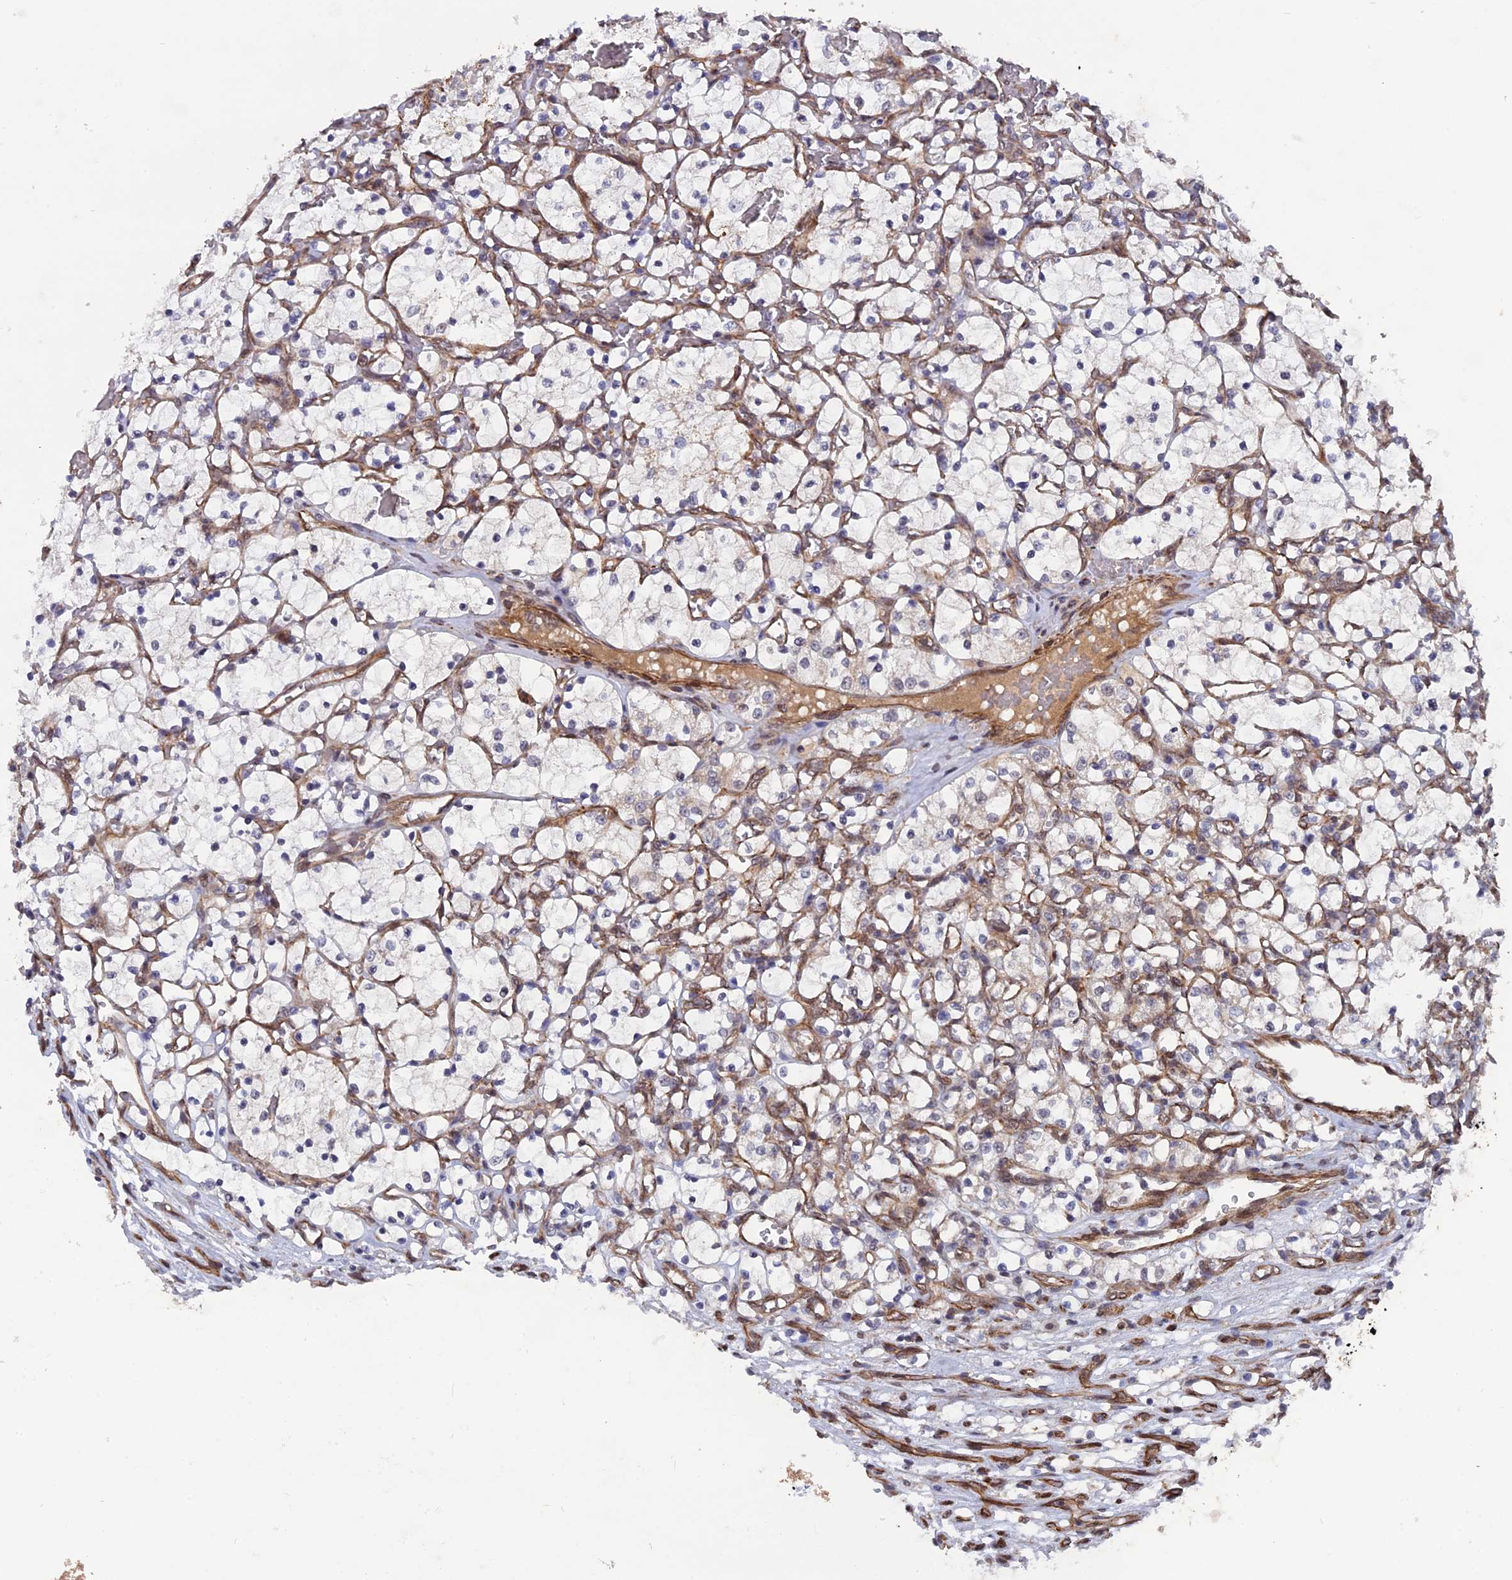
{"staining": {"intensity": "weak", "quantity": "<25%", "location": "cytoplasmic/membranous"}, "tissue": "renal cancer", "cell_type": "Tumor cells", "image_type": "cancer", "snomed": [{"axis": "morphology", "description": "Adenocarcinoma, NOS"}, {"axis": "topography", "description": "Kidney"}], "caption": "Tumor cells show no significant expression in renal adenocarcinoma.", "gene": "NOSIP", "patient": {"sex": "female", "age": 69}}